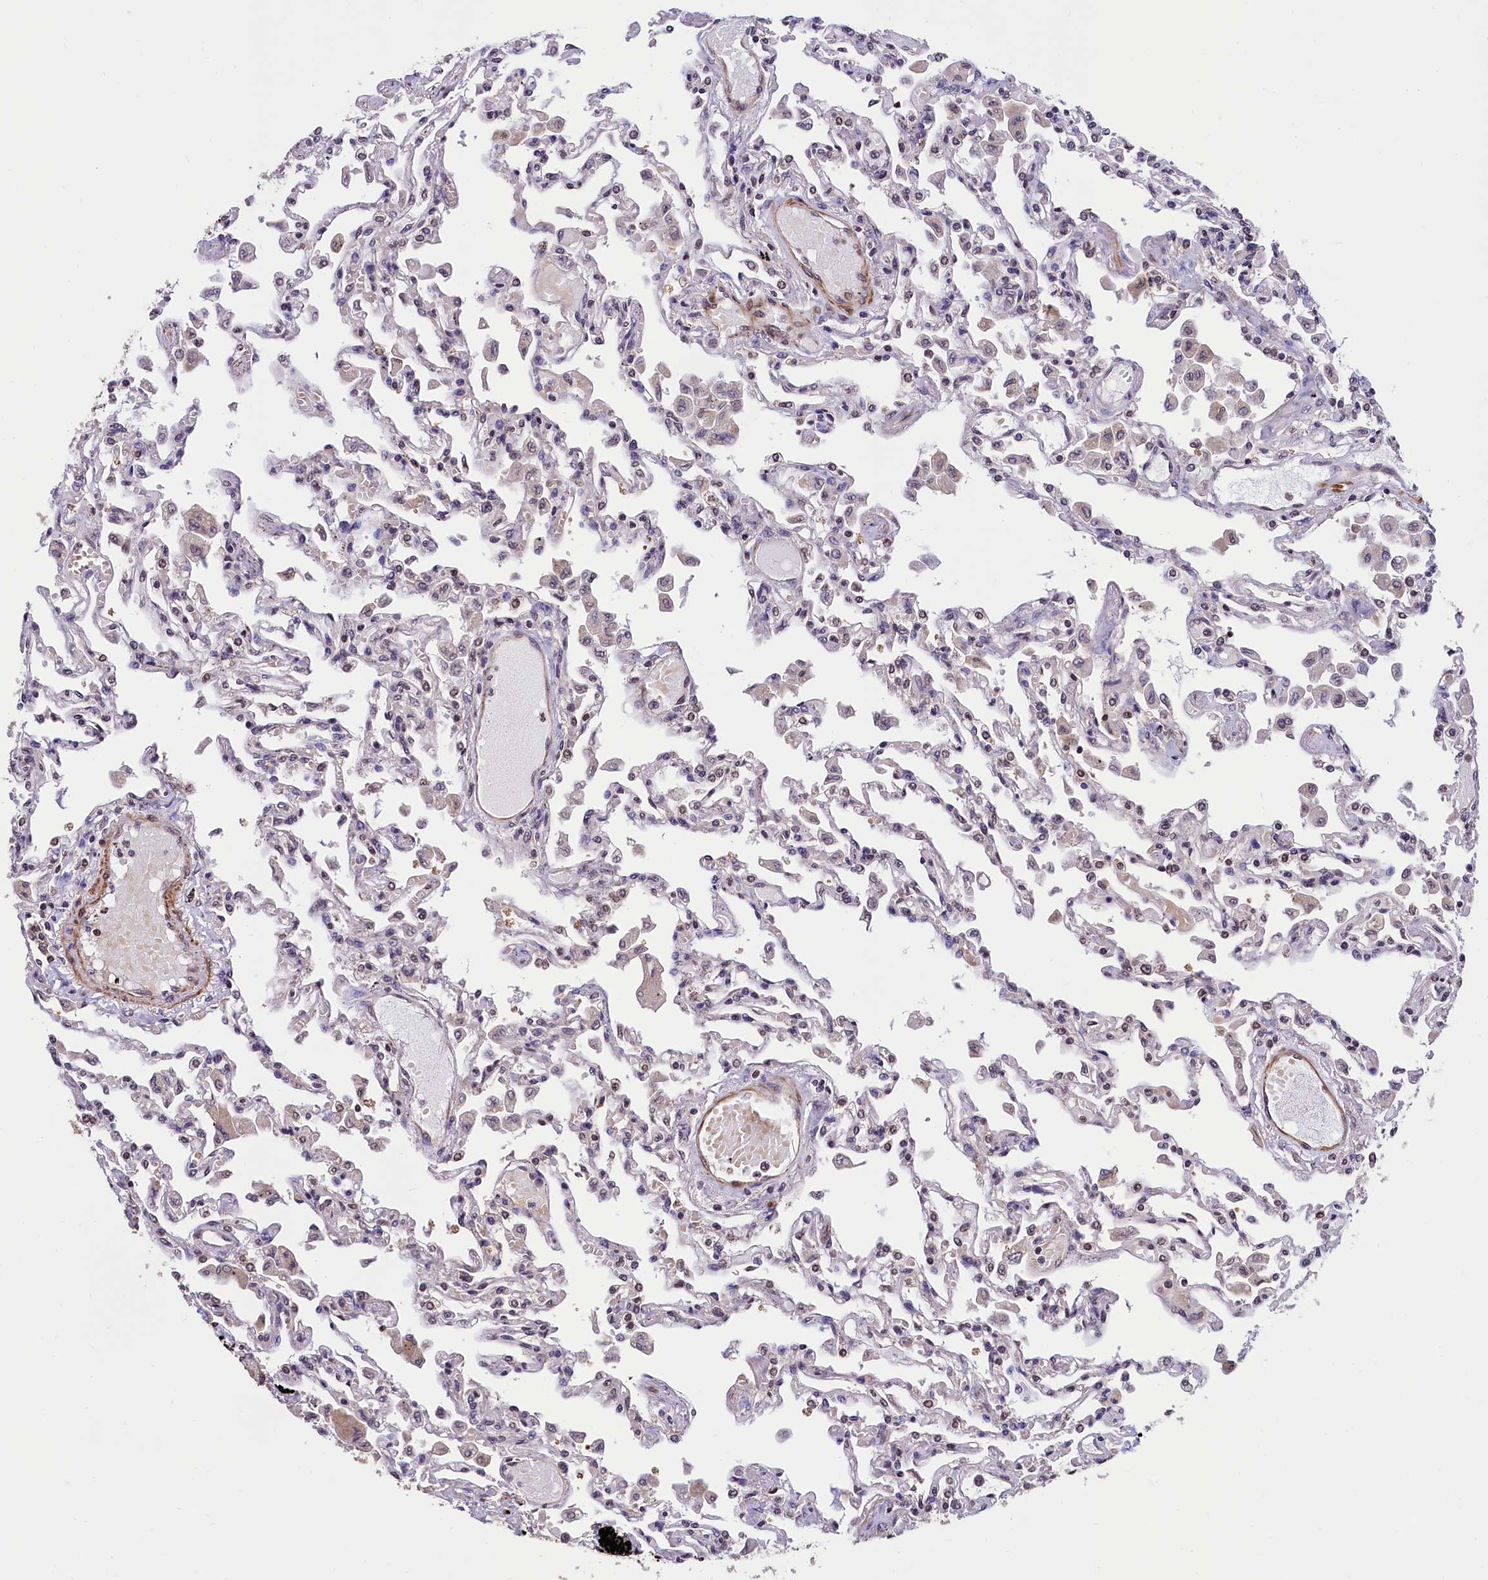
{"staining": {"intensity": "moderate", "quantity": "<25%", "location": "cytoplasmic/membranous,nuclear"}, "tissue": "lung", "cell_type": "Alveolar cells", "image_type": "normal", "snomed": [{"axis": "morphology", "description": "Normal tissue, NOS"}, {"axis": "topography", "description": "Bronchus"}, {"axis": "topography", "description": "Lung"}], "caption": "Benign lung reveals moderate cytoplasmic/membranous,nuclear positivity in about <25% of alveolar cells, visualized by immunohistochemistry.", "gene": "ZNF2", "patient": {"sex": "female", "age": 49}}